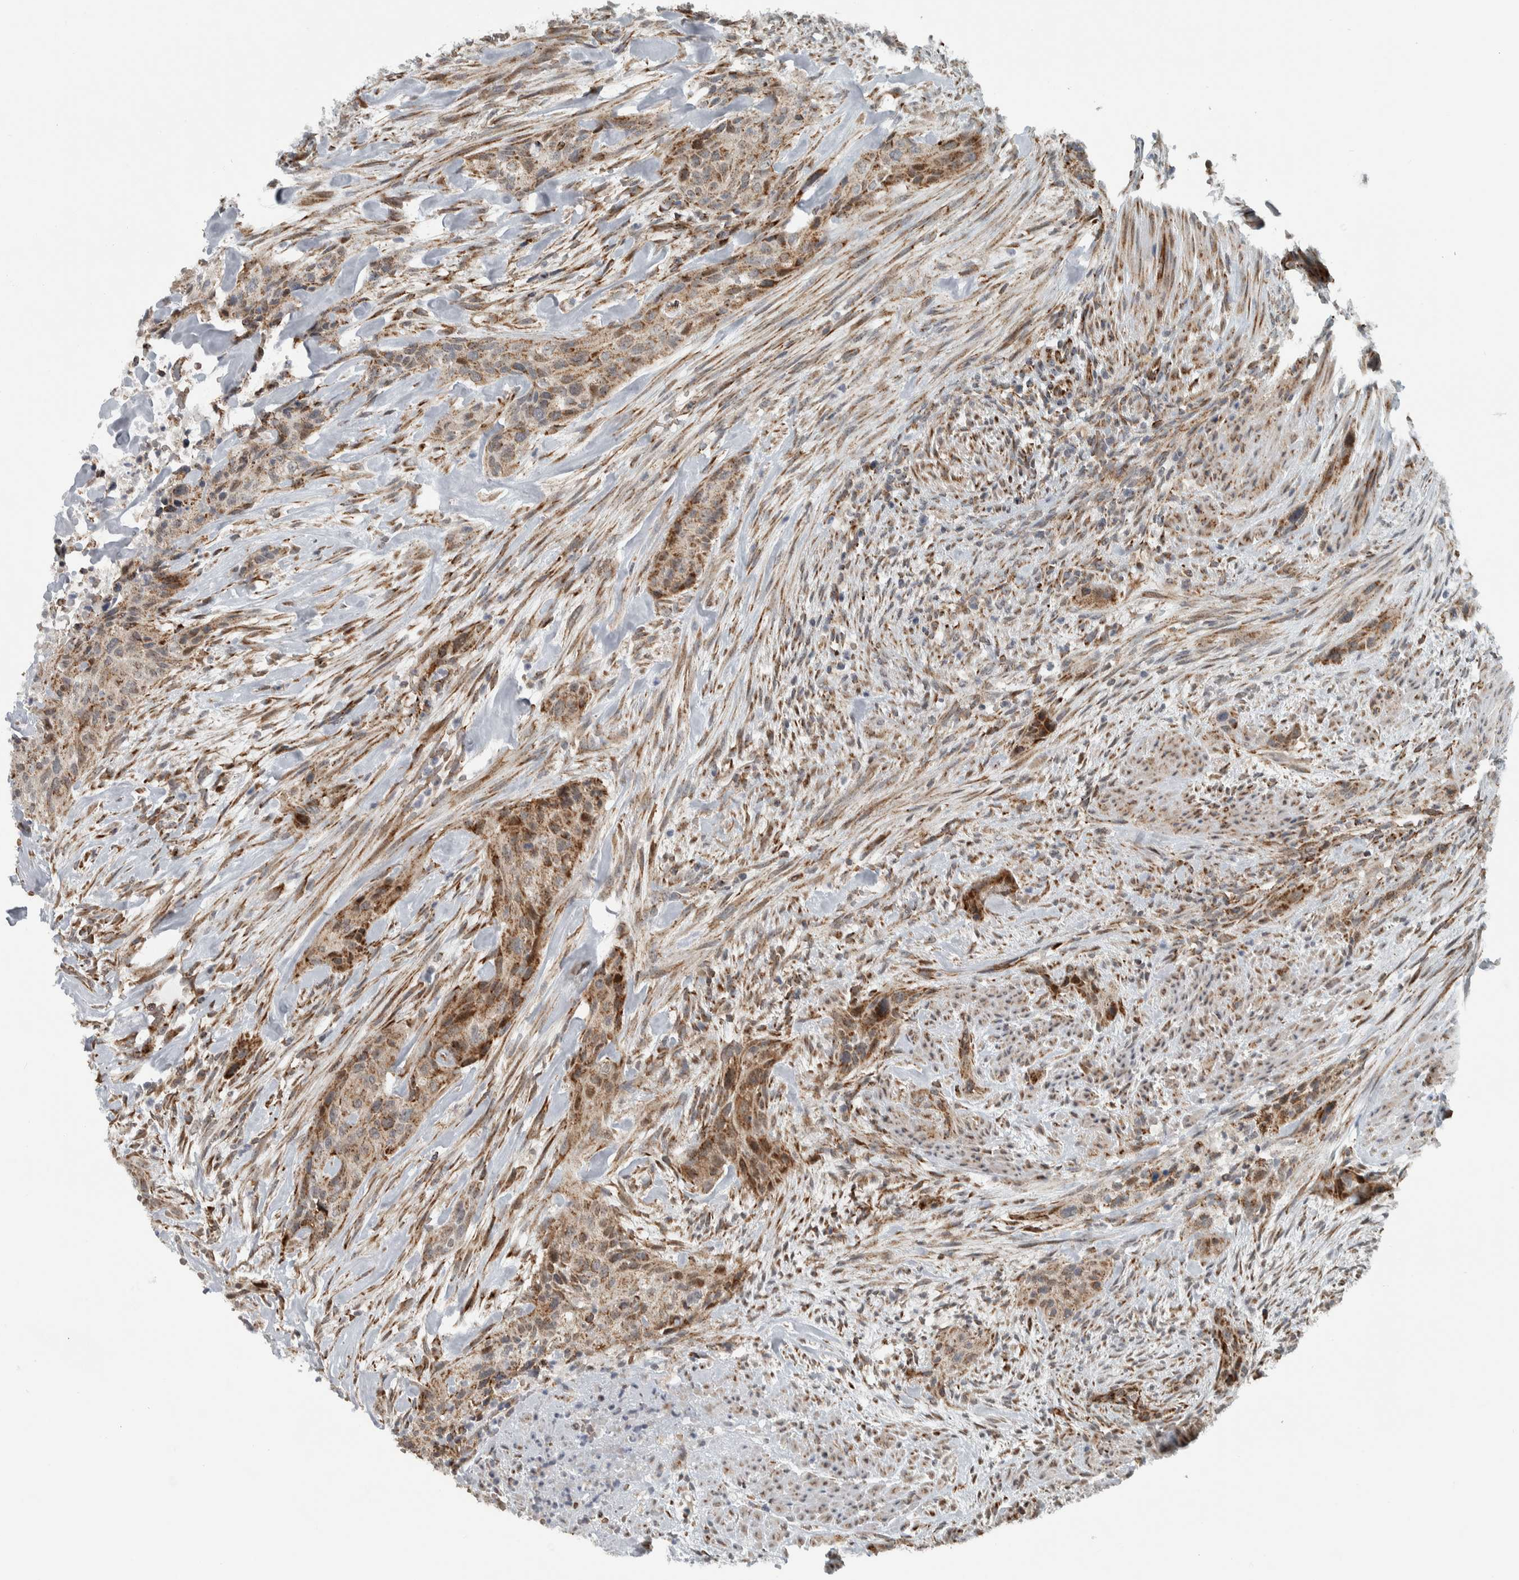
{"staining": {"intensity": "moderate", "quantity": ">75%", "location": "cytoplasmic/membranous"}, "tissue": "urothelial cancer", "cell_type": "Tumor cells", "image_type": "cancer", "snomed": [{"axis": "morphology", "description": "Urothelial carcinoma, High grade"}, {"axis": "topography", "description": "Urinary bladder"}], "caption": "Protein expression analysis of human urothelial carcinoma (high-grade) reveals moderate cytoplasmic/membranous expression in about >75% of tumor cells.", "gene": "PPM1K", "patient": {"sex": "male", "age": 35}}